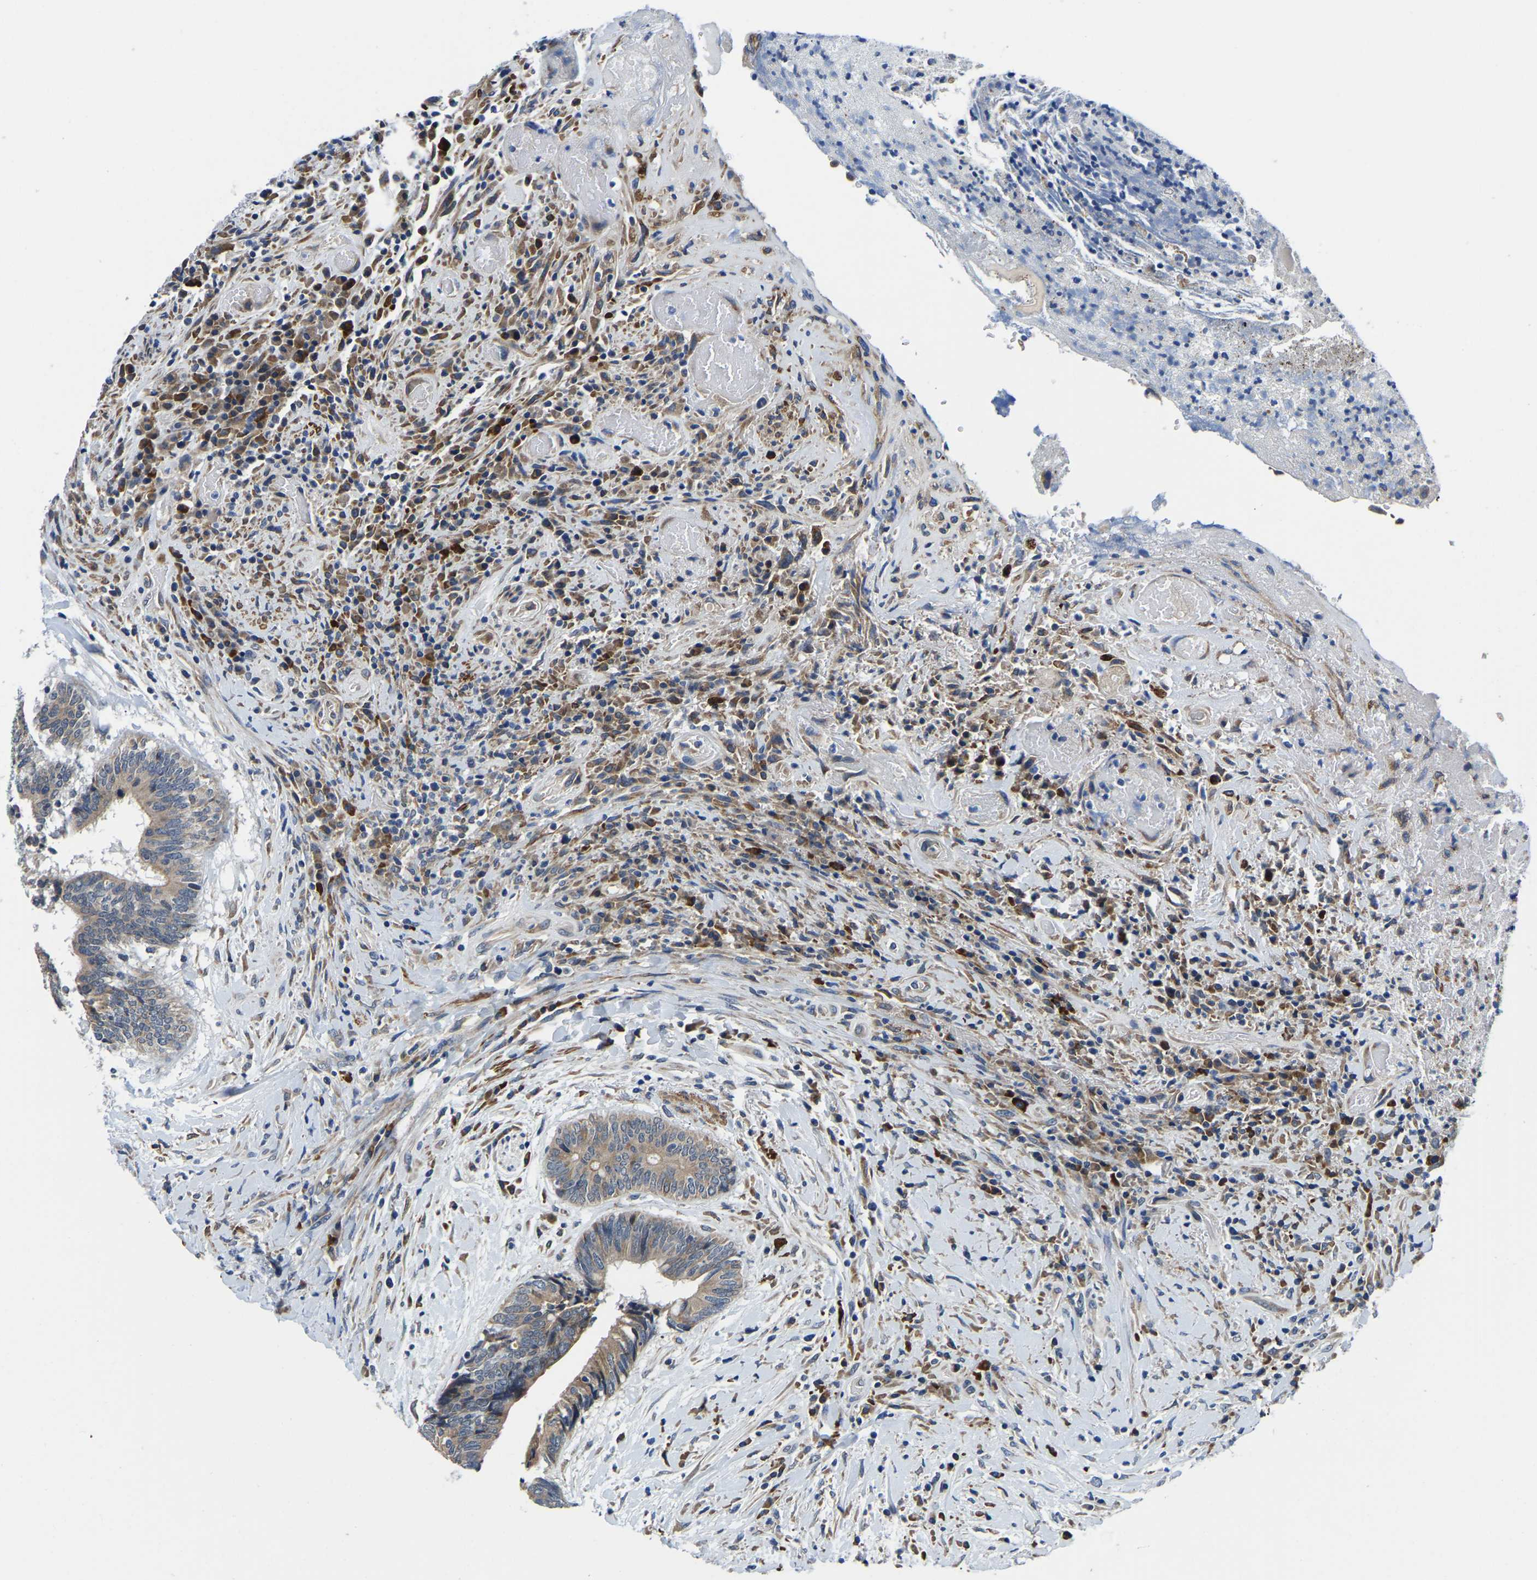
{"staining": {"intensity": "weak", "quantity": ">75%", "location": "cytoplasmic/membranous"}, "tissue": "colorectal cancer", "cell_type": "Tumor cells", "image_type": "cancer", "snomed": [{"axis": "morphology", "description": "Adenocarcinoma, NOS"}, {"axis": "topography", "description": "Rectum"}], "caption": "Adenocarcinoma (colorectal) was stained to show a protein in brown. There is low levels of weak cytoplasmic/membranous expression in about >75% of tumor cells.", "gene": "LIAS", "patient": {"sex": "male", "age": 63}}